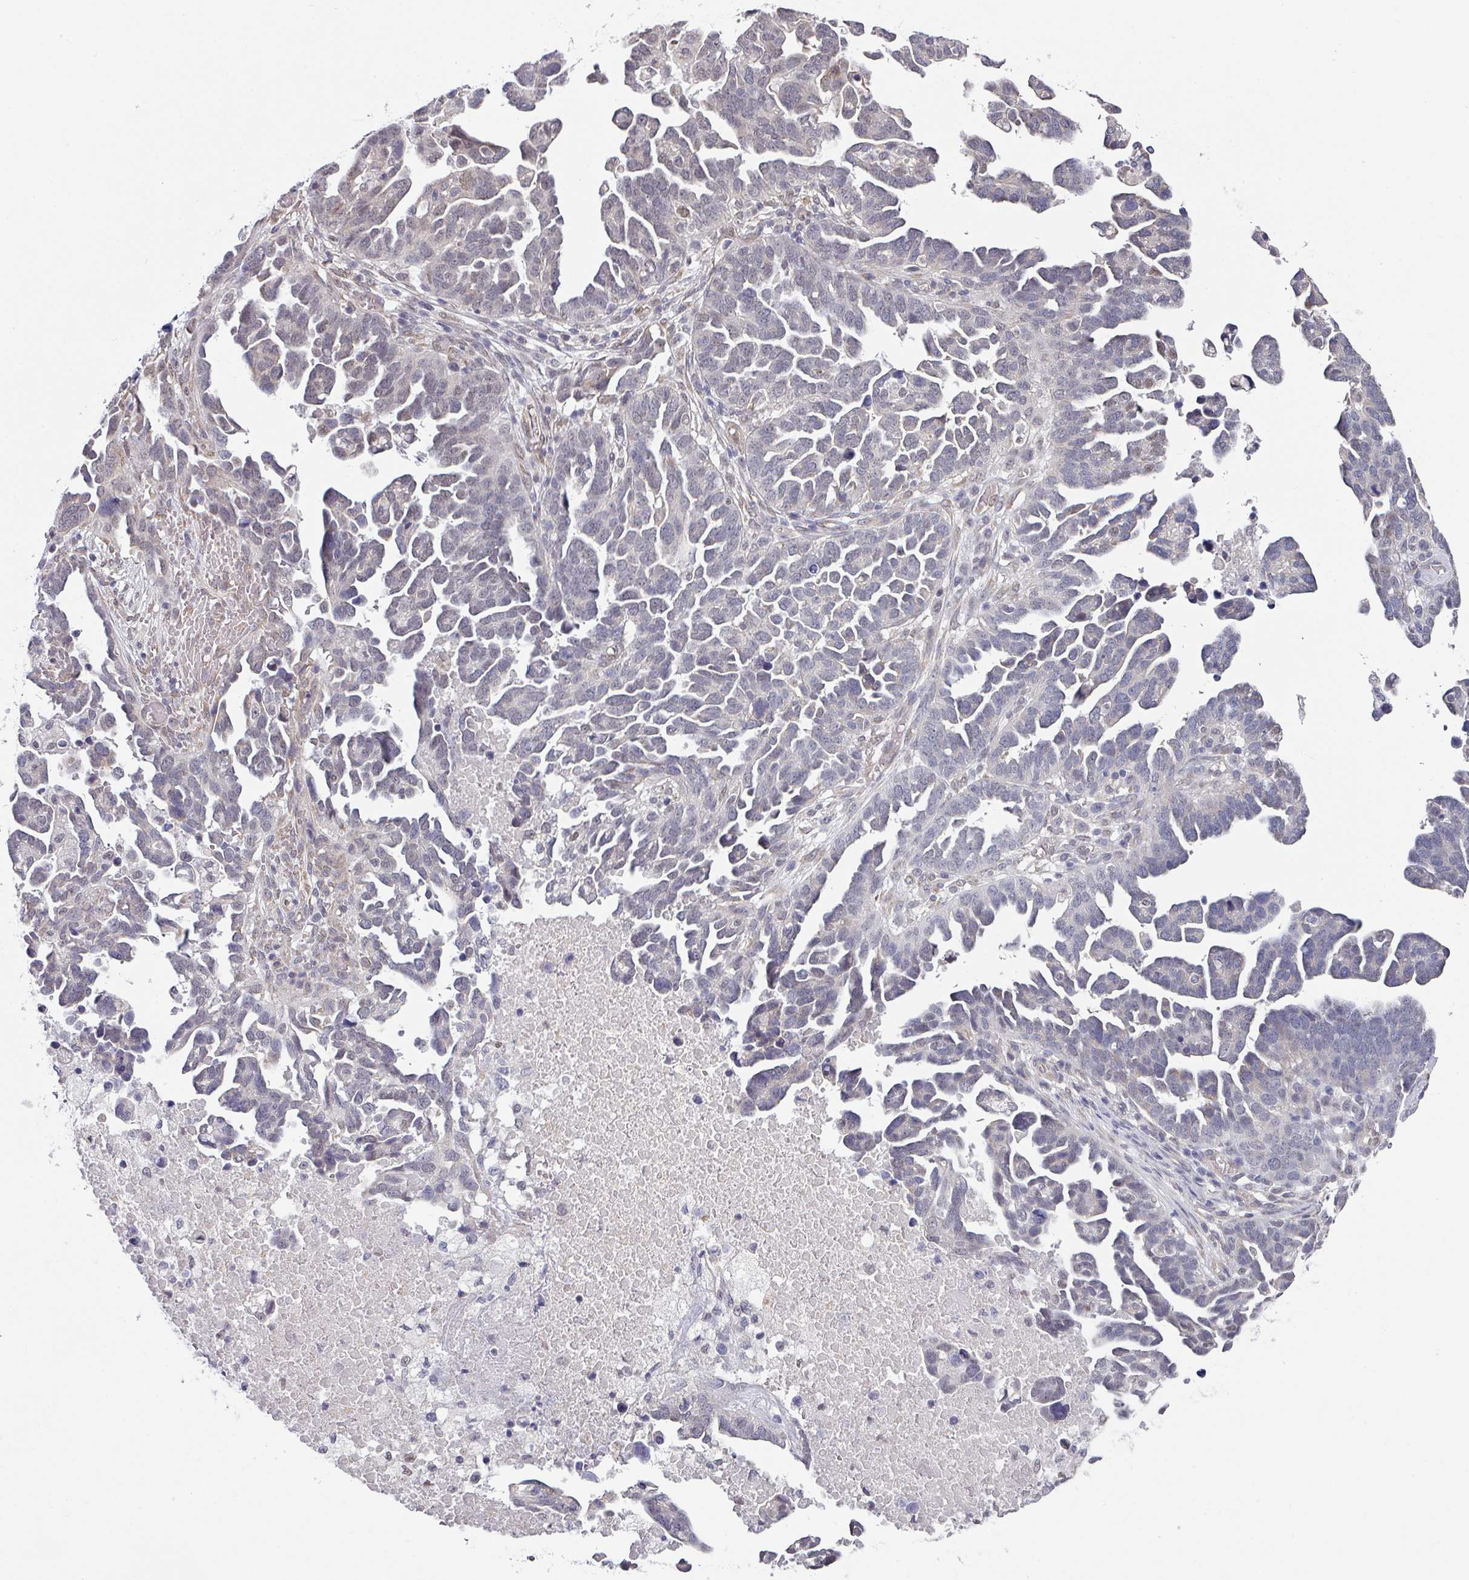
{"staining": {"intensity": "negative", "quantity": "none", "location": "none"}, "tissue": "ovarian cancer", "cell_type": "Tumor cells", "image_type": "cancer", "snomed": [{"axis": "morphology", "description": "Cystadenocarcinoma, serous, NOS"}, {"axis": "topography", "description": "Ovary"}], "caption": "There is no significant expression in tumor cells of serous cystadenocarcinoma (ovarian).", "gene": "TMED5", "patient": {"sex": "female", "age": 54}}